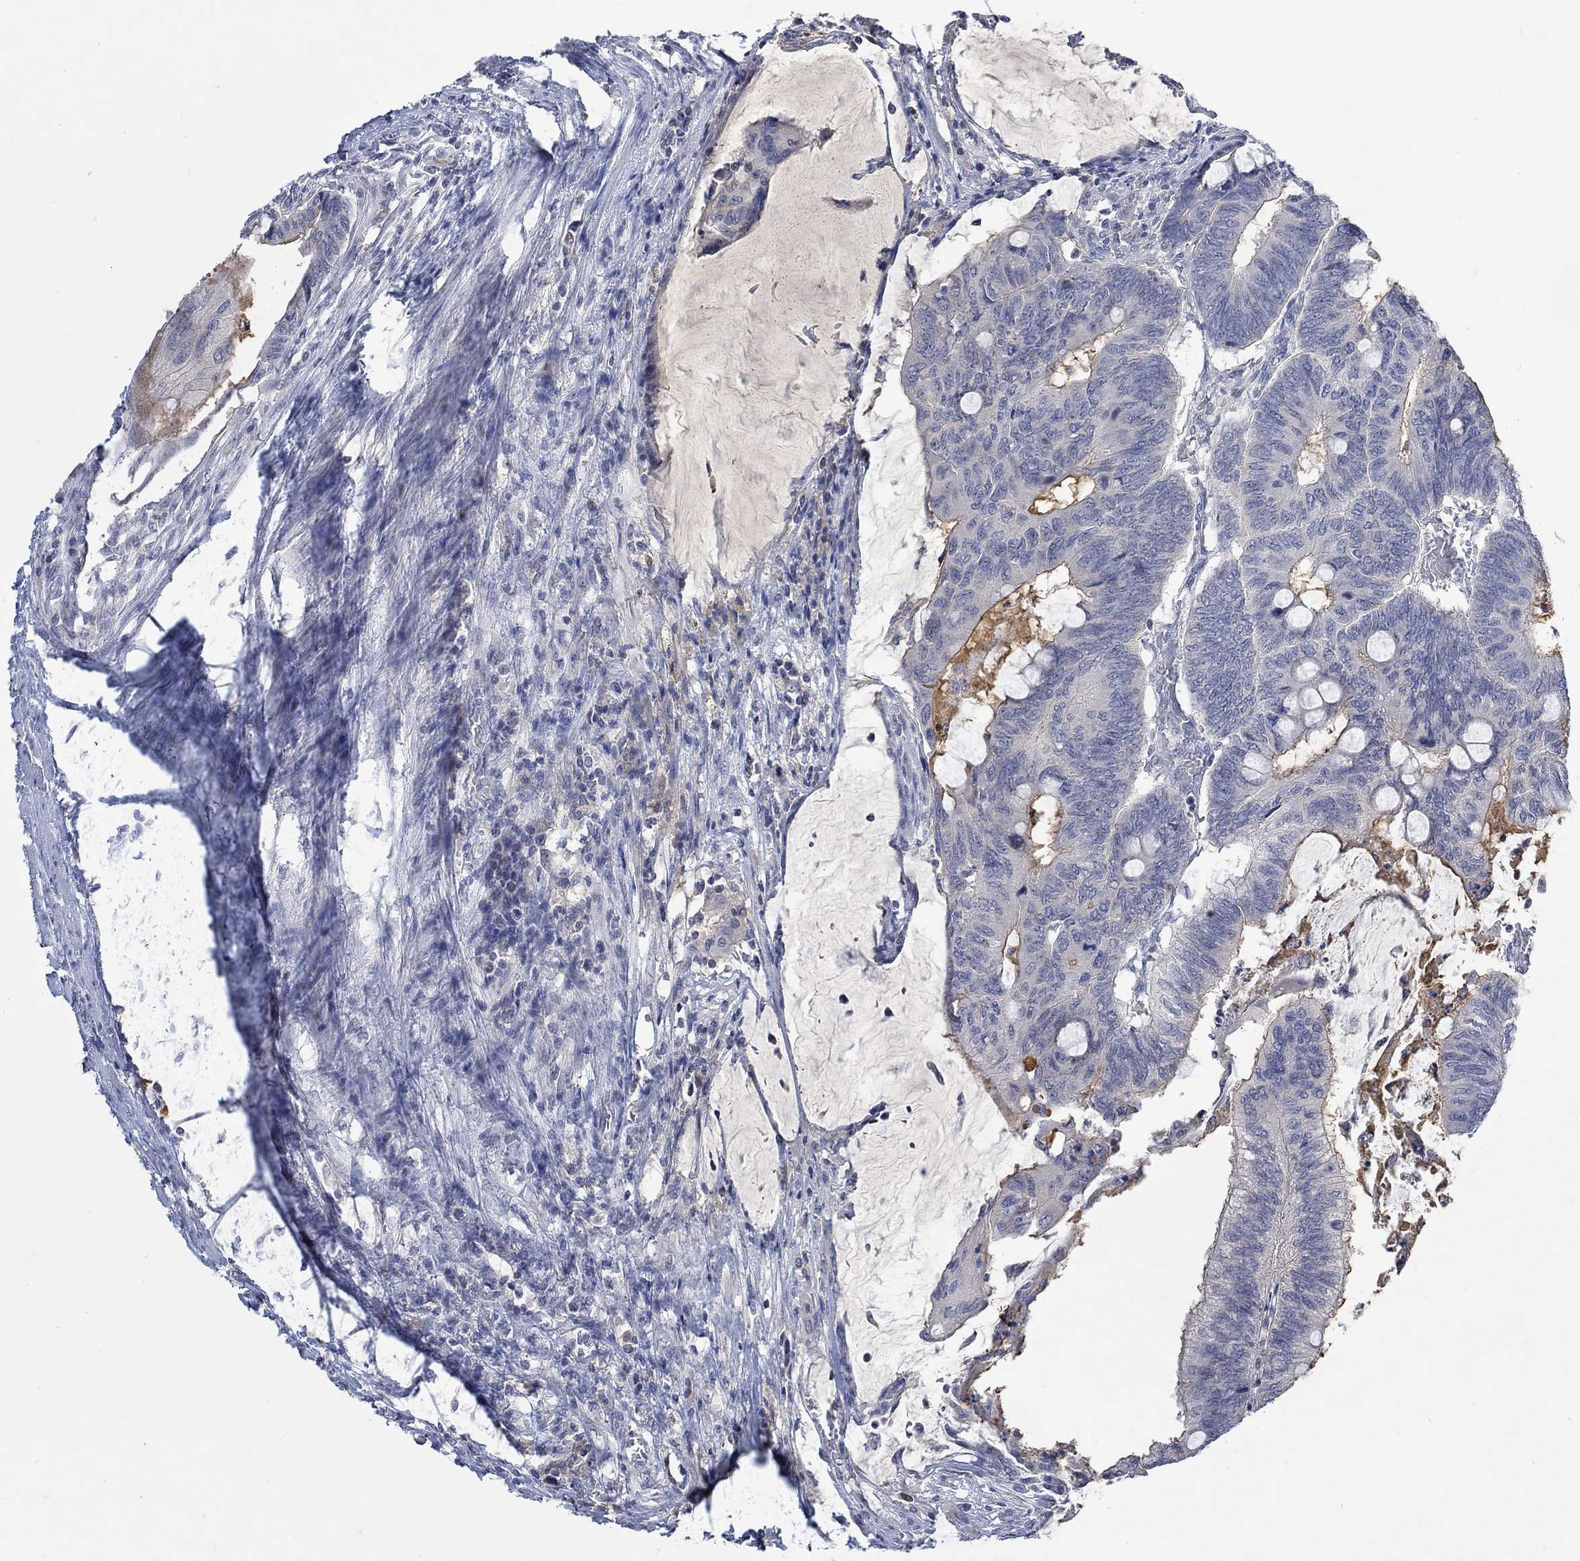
{"staining": {"intensity": "negative", "quantity": "none", "location": "none"}, "tissue": "colorectal cancer", "cell_type": "Tumor cells", "image_type": "cancer", "snomed": [{"axis": "morphology", "description": "Normal tissue, NOS"}, {"axis": "morphology", "description": "Adenocarcinoma, NOS"}, {"axis": "topography", "description": "Rectum"}, {"axis": "topography", "description": "Peripheral nerve tissue"}], "caption": "There is no significant expression in tumor cells of colorectal cancer.", "gene": "MSTN", "patient": {"sex": "male", "age": 92}}